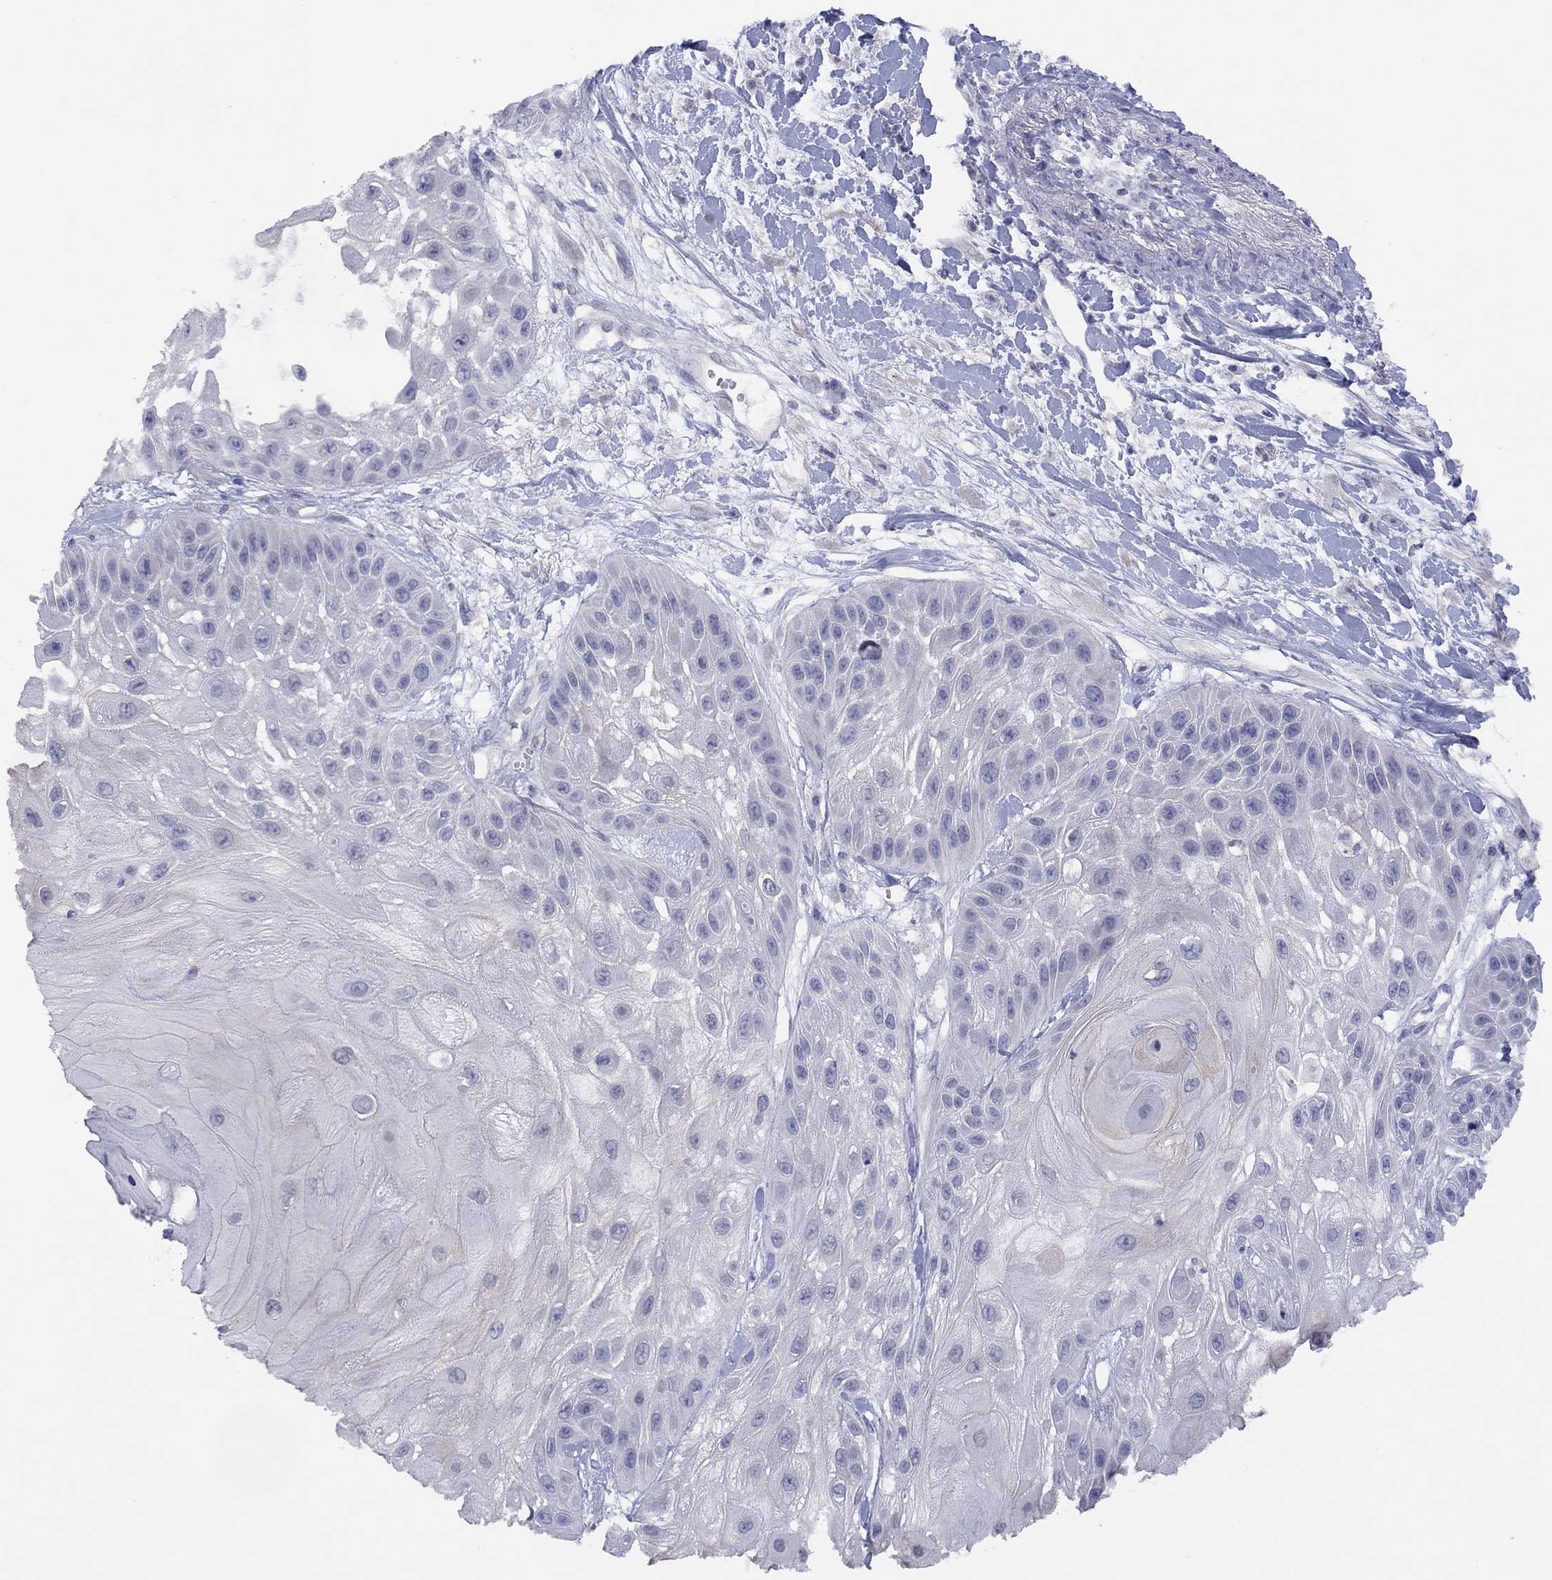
{"staining": {"intensity": "negative", "quantity": "none", "location": "none"}, "tissue": "skin cancer", "cell_type": "Tumor cells", "image_type": "cancer", "snomed": [{"axis": "morphology", "description": "Normal tissue, NOS"}, {"axis": "morphology", "description": "Squamous cell carcinoma, NOS"}, {"axis": "topography", "description": "Skin"}], "caption": "A high-resolution photomicrograph shows immunohistochemistry (IHC) staining of squamous cell carcinoma (skin), which reveals no significant staining in tumor cells.", "gene": "CYP2B6", "patient": {"sex": "male", "age": 79}}